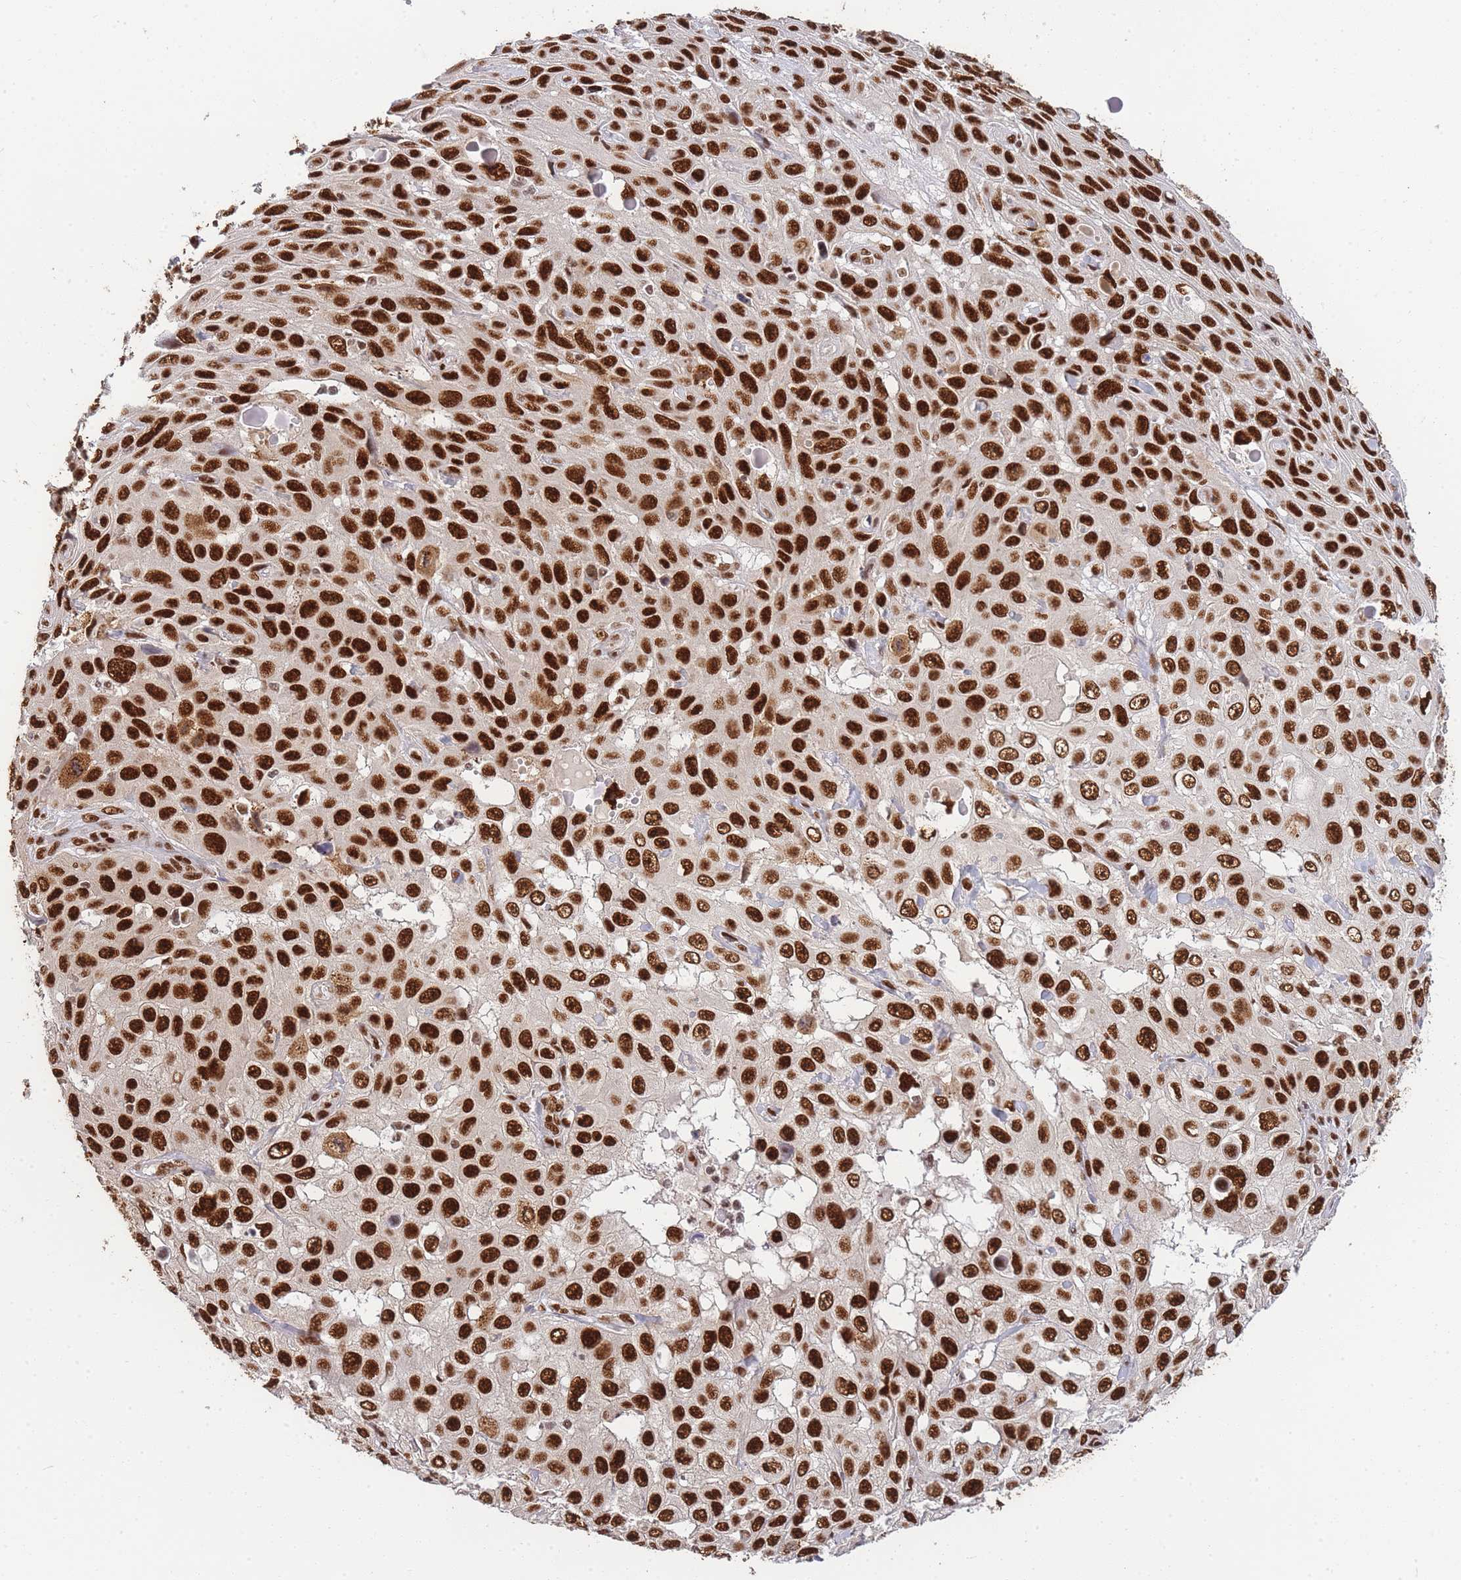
{"staining": {"intensity": "strong", "quantity": ">75%", "location": "nuclear"}, "tissue": "skin cancer", "cell_type": "Tumor cells", "image_type": "cancer", "snomed": [{"axis": "morphology", "description": "Squamous cell carcinoma, NOS"}, {"axis": "topography", "description": "Skin"}], "caption": "Immunohistochemical staining of skin cancer (squamous cell carcinoma) reveals high levels of strong nuclear positivity in about >75% of tumor cells.", "gene": "PRKDC", "patient": {"sex": "male", "age": 82}}